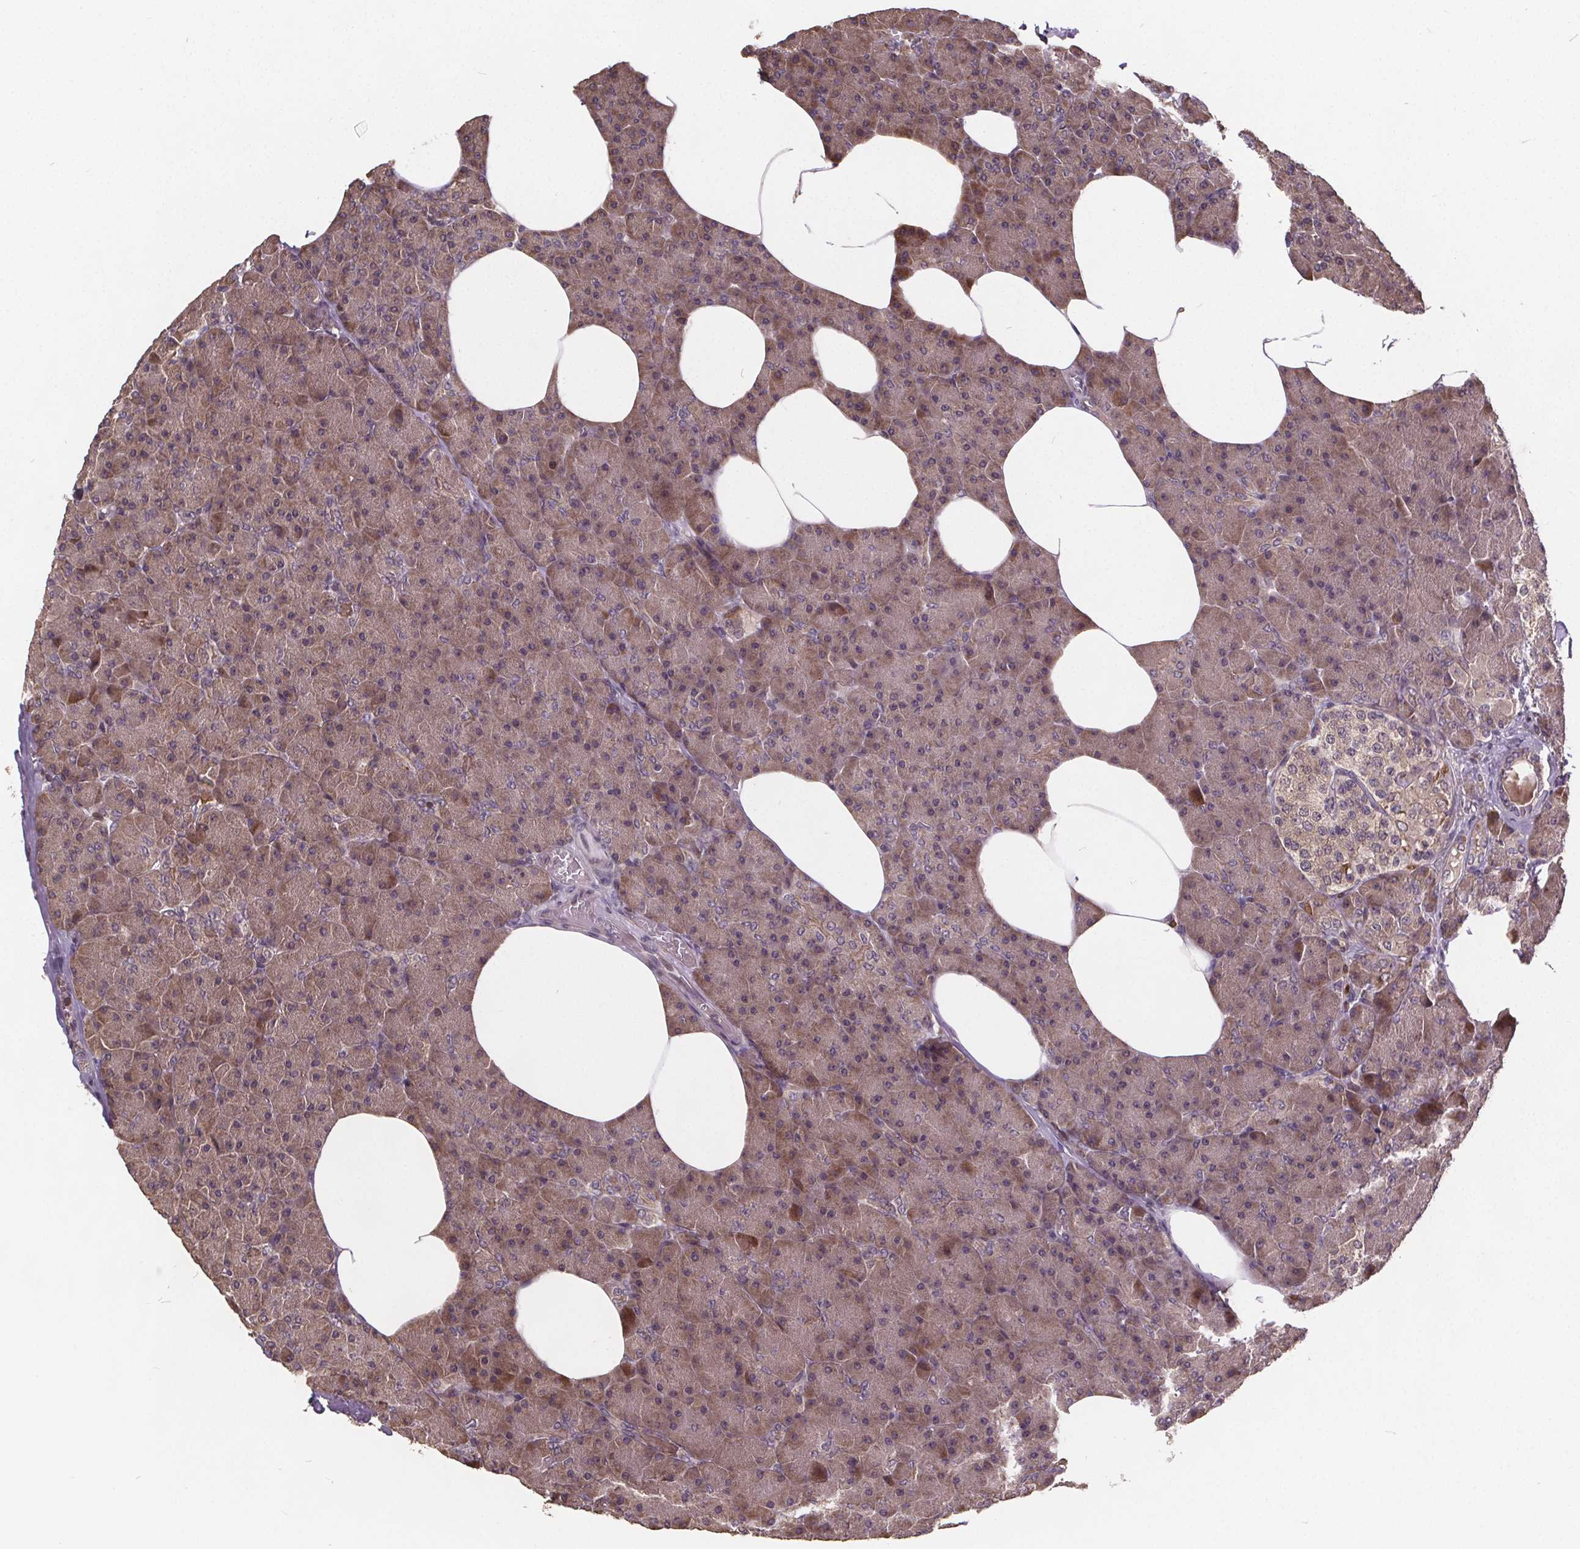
{"staining": {"intensity": "weak", "quantity": "25%-75%", "location": "cytoplasmic/membranous"}, "tissue": "pancreas", "cell_type": "Exocrine glandular cells", "image_type": "normal", "snomed": [{"axis": "morphology", "description": "Normal tissue, NOS"}, {"axis": "topography", "description": "Pancreas"}], "caption": "Human pancreas stained for a protein (brown) displays weak cytoplasmic/membranous positive positivity in approximately 25%-75% of exocrine glandular cells.", "gene": "USP9X", "patient": {"sex": "female", "age": 45}}